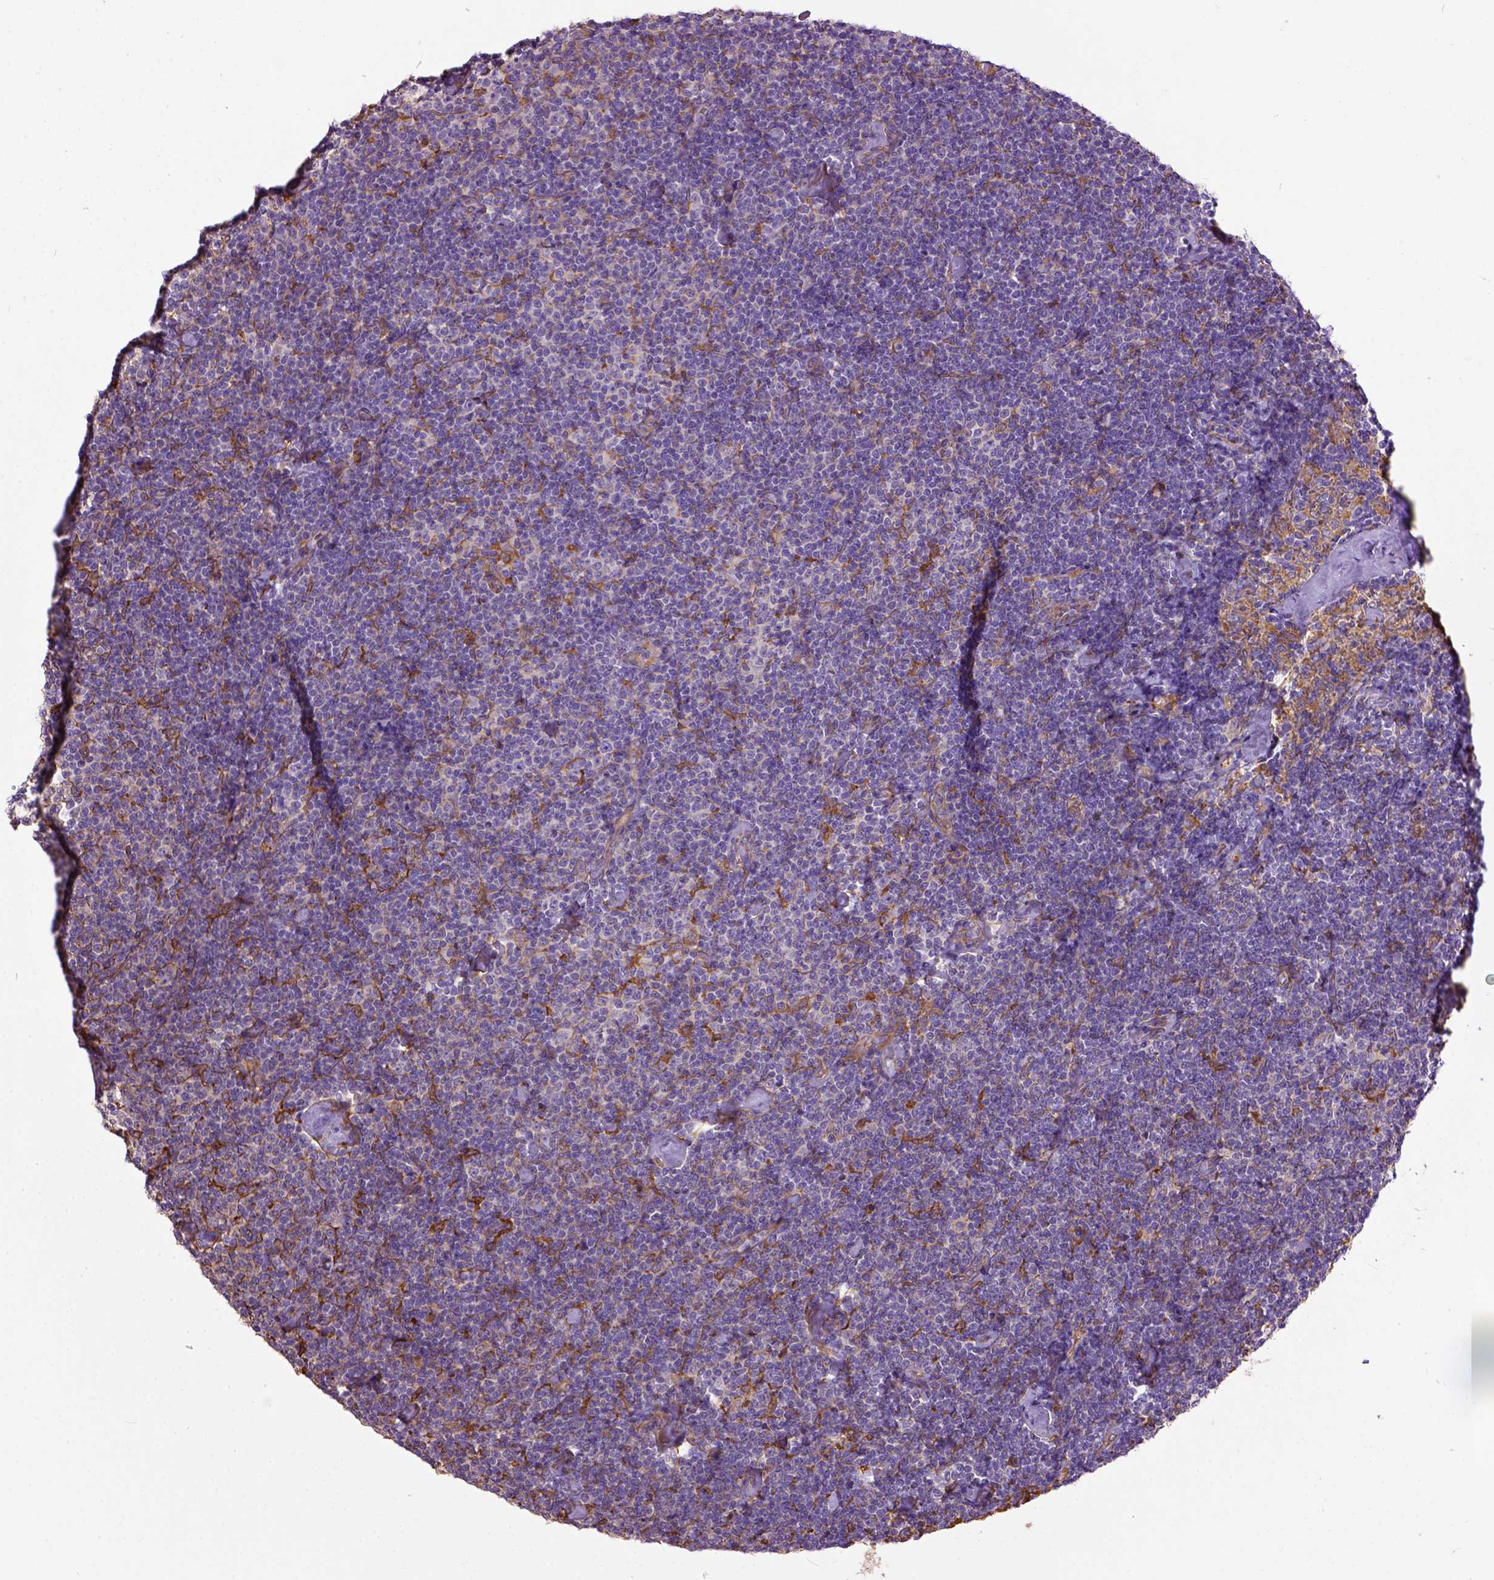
{"staining": {"intensity": "negative", "quantity": "none", "location": "none"}, "tissue": "lymphoma", "cell_type": "Tumor cells", "image_type": "cancer", "snomed": [{"axis": "morphology", "description": "Malignant lymphoma, non-Hodgkin's type, Low grade"}, {"axis": "topography", "description": "Lymph node"}], "caption": "A photomicrograph of human lymphoma is negative for staining in tumor cells.", "gene": "SEMA4F", "patient": {"sex": "male", "age": 81}}